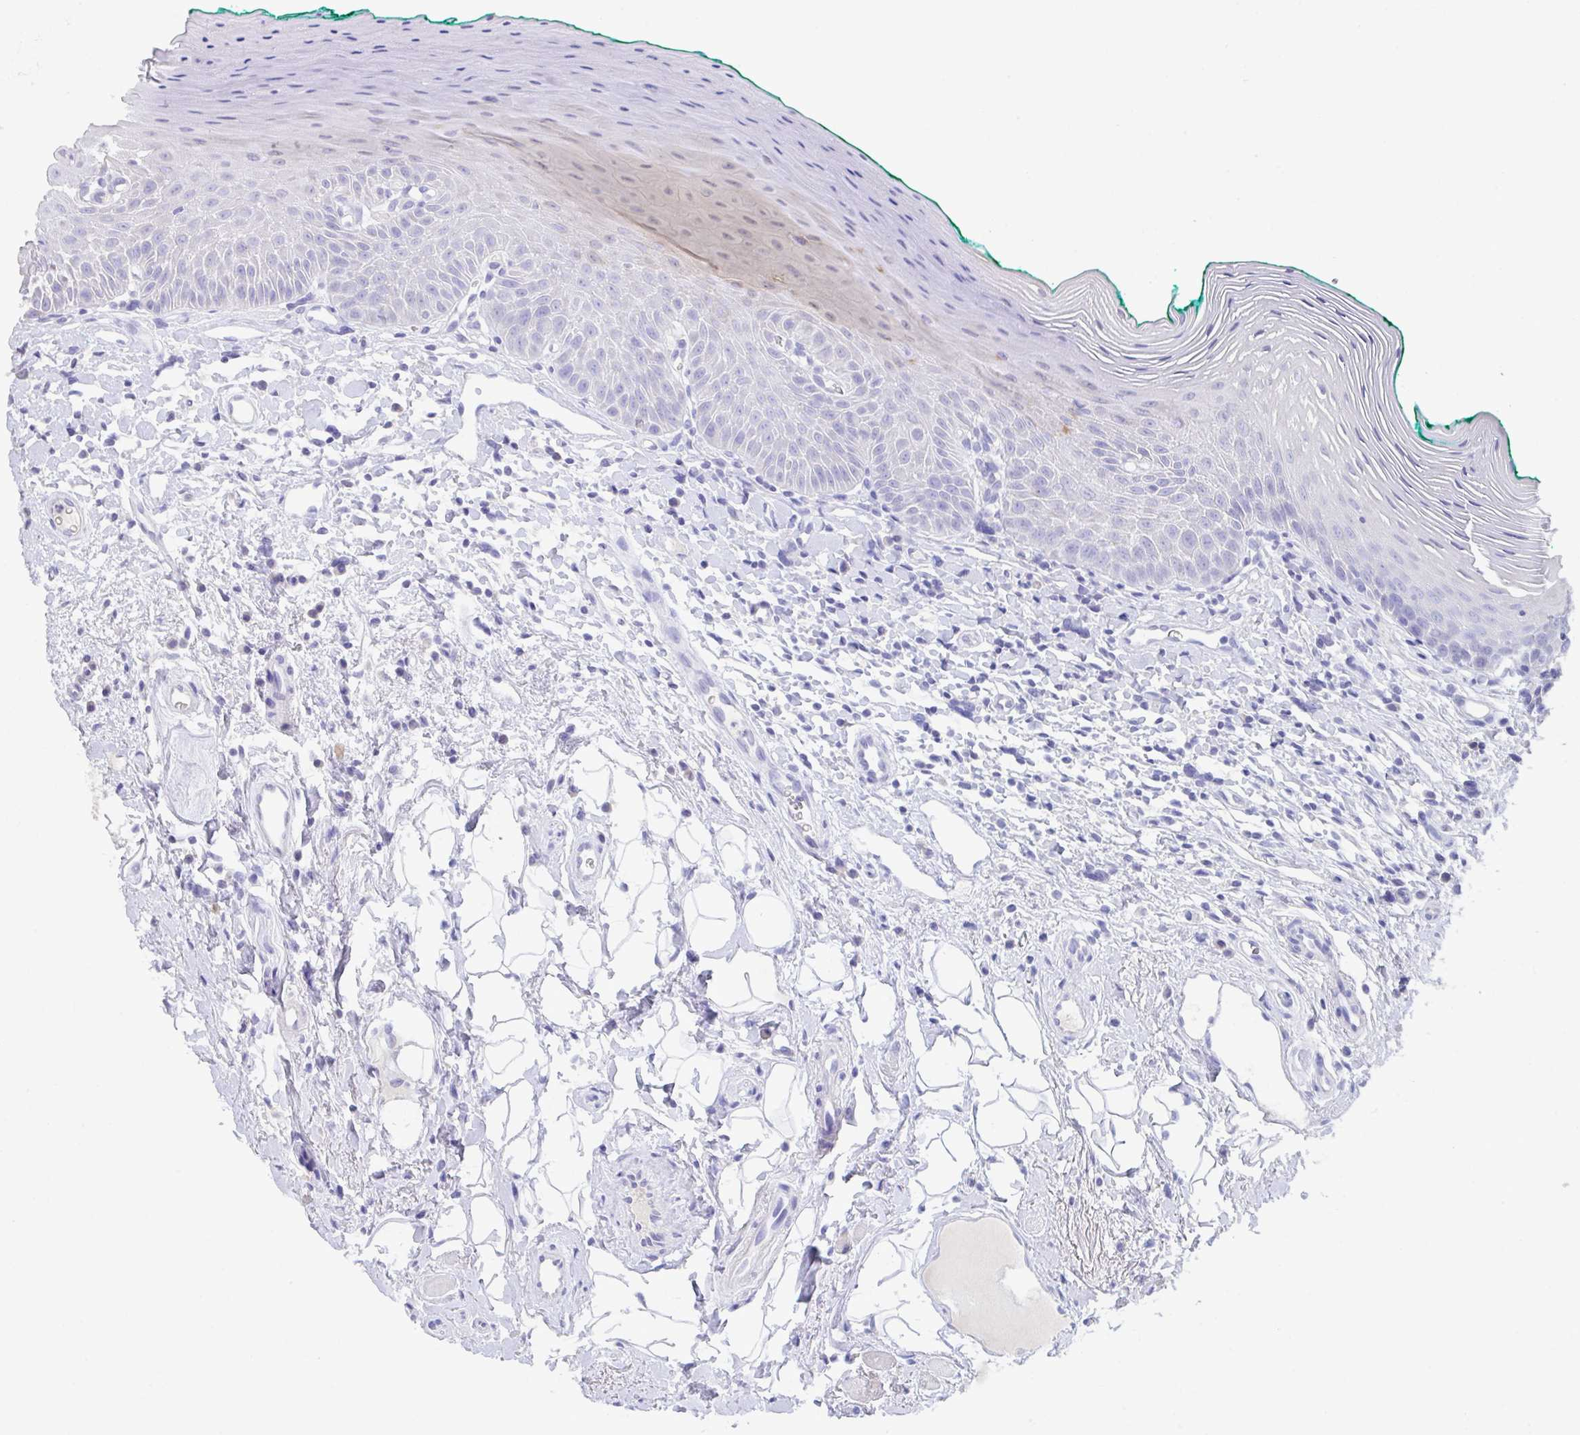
{"staining": {"intensity": "negative", "quantity": "none", "location": "none"}, "tissue": "oral mucosa", "cell_type": "Squamous epithelial cells", "image_type": "normal", "snomed": [{"axis": "morphology", "description": "Normal tissue, NOS"}, {"axis": "topography", "description": "Oral tissue"}, {"axis": "topography", "description": "Tounge, NOS"}], "caption": "The photomicrograph reveals no staining of squamous epithelial cells in benign oral mucosa. (DAB (3,3'-diaminobenzidine) immunohistochemistry (IHC) with hematoxylin counter stain).", "gene": "SLC44A4", "patient": {"sex": "male", "age": 83}}